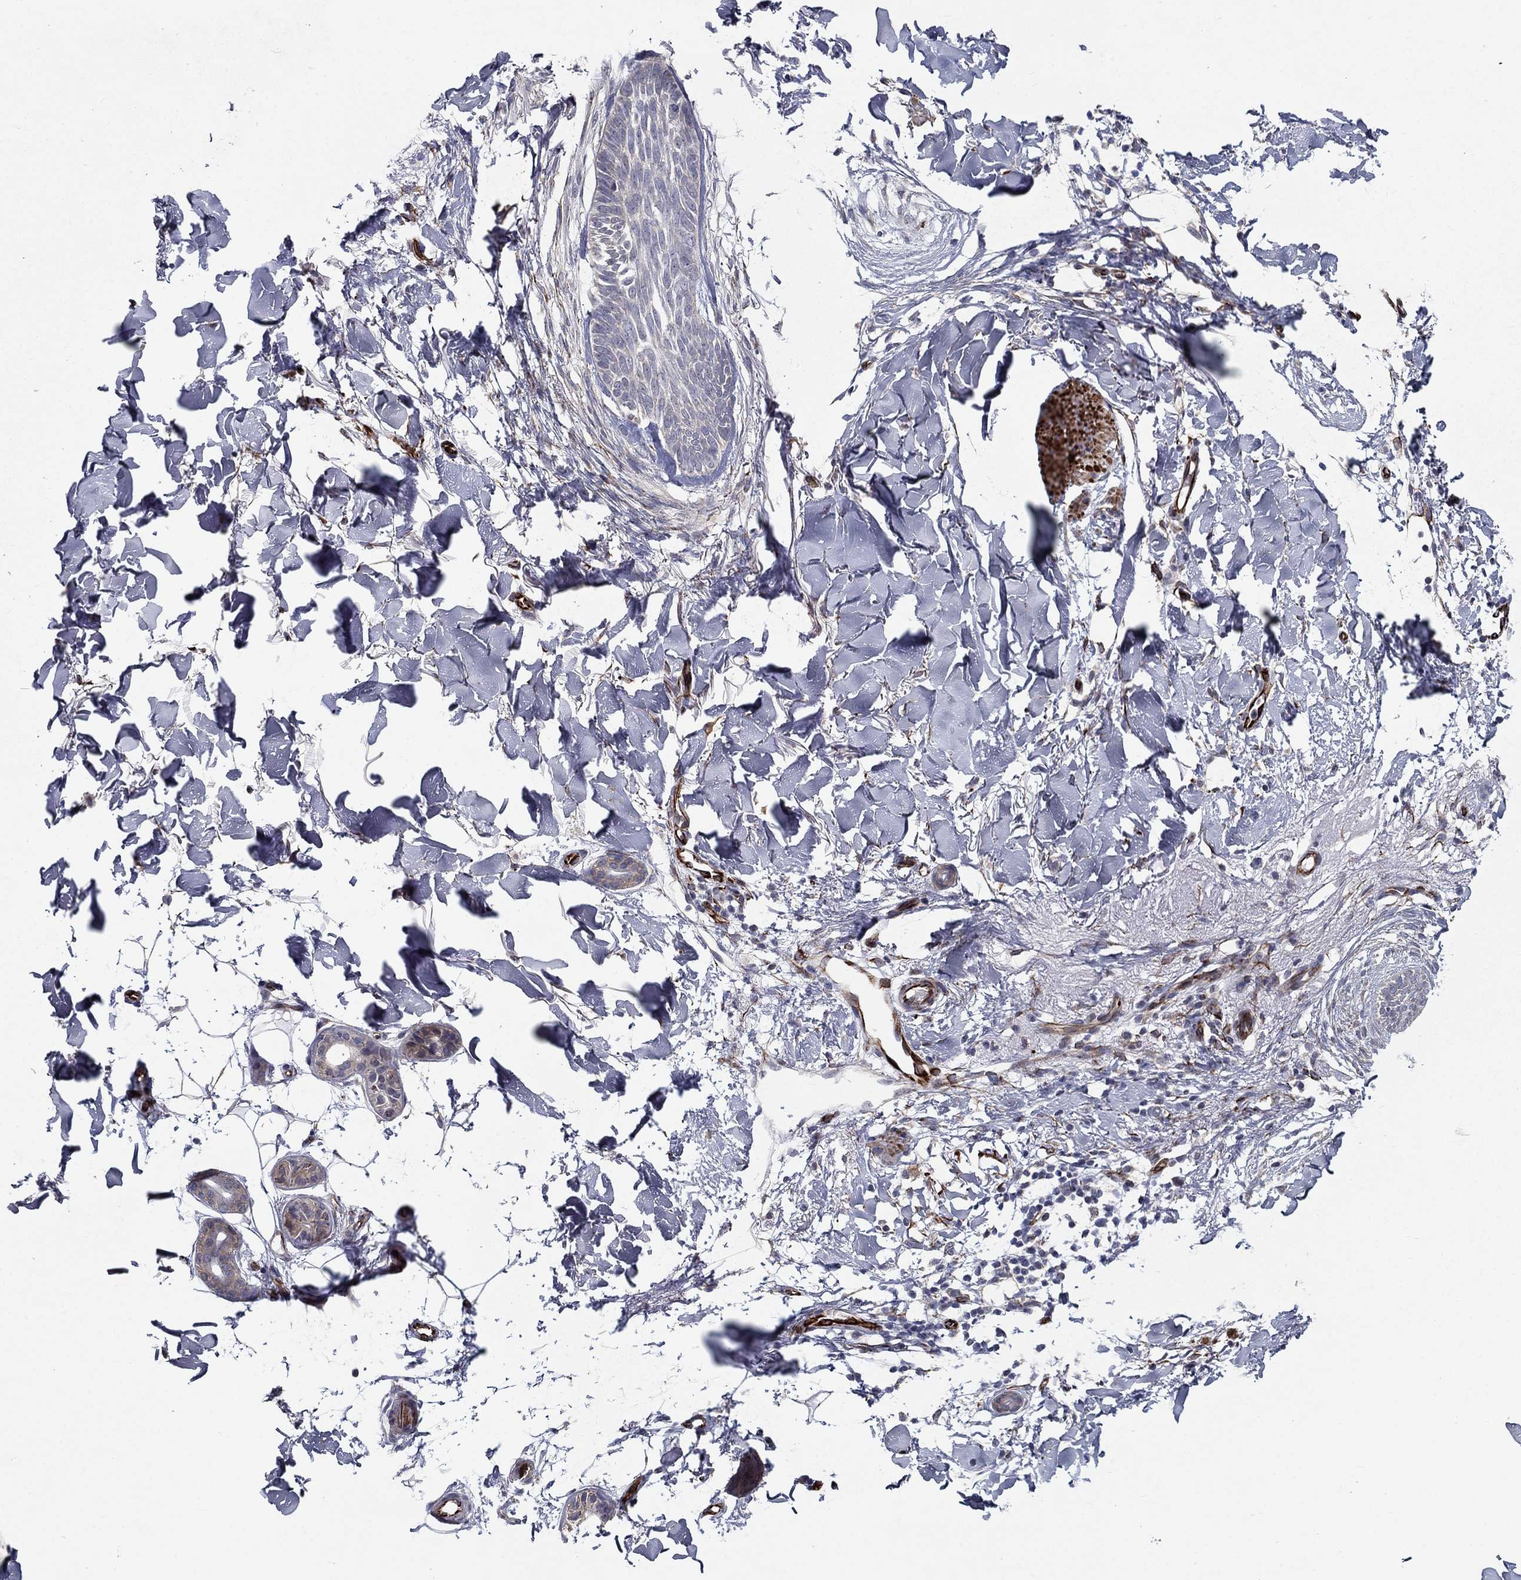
{"staining": {"intensity": "negative", "quantity": "none", "location": "none"}, "tissue": "skin cancer", "cell_type": "Tumor cells", "image_type": "cancer", "snomed": [{"axis": "morphology", "description": "Normal tissue, NOS"}, {"axis": "morphology", "description": "Basal cell carcinoma"}, {"axis": "topography", "description": "Skin"}], "caption": "Immunohistochemical staining of human skin cancer (basal cell carcinoma) exhibits no significant expression in tumor cells.", "gene": "LACTB2", "patient": {"sex": "male", "age": 84}}